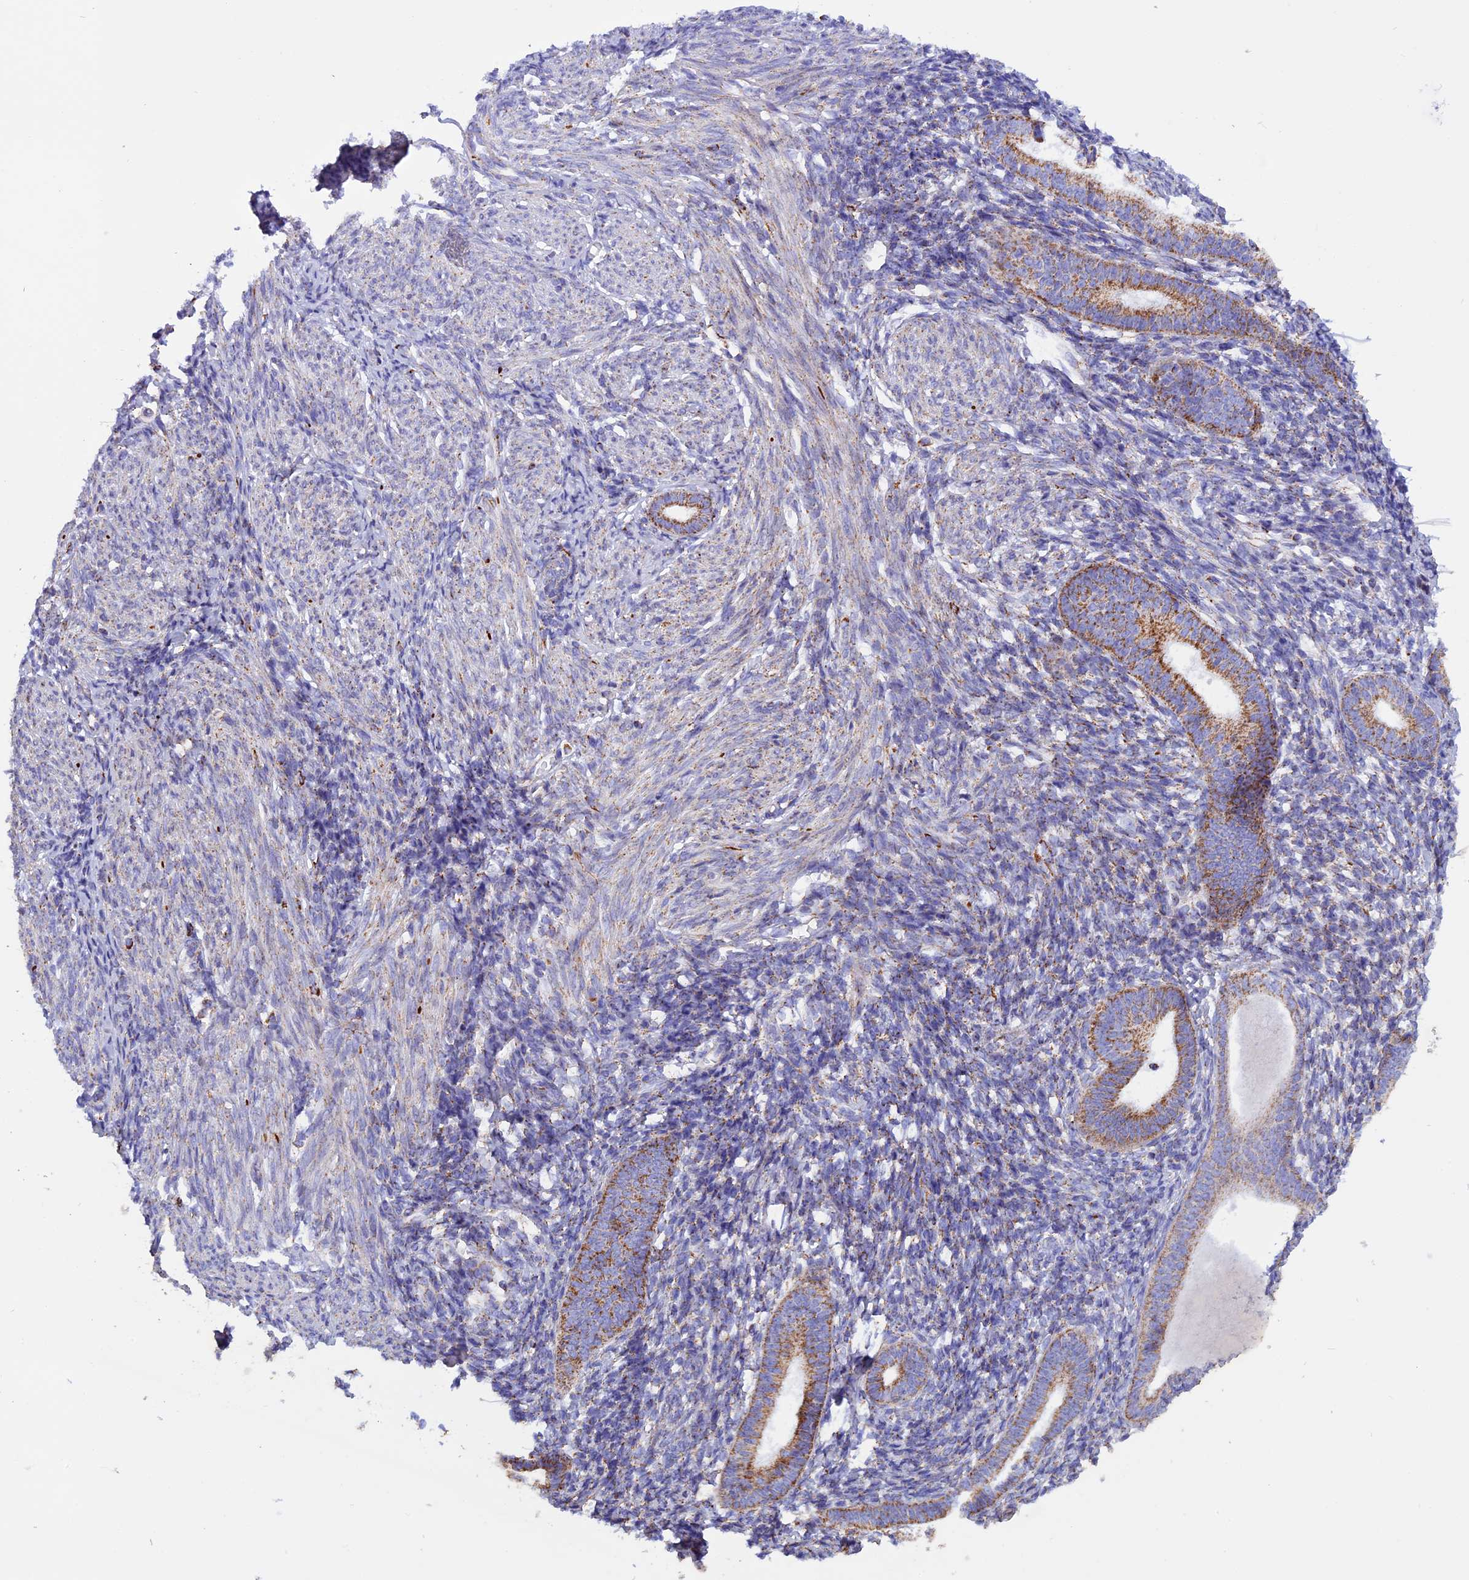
{"staining": {"intensity": "moderate", "quantity": "<25%", "location": "cytoplasmic/membranous"}, "tissue": "endometrium", "cell_type": "Cells in endometrial stroma", "image_type": "normal", "snomed": [{"axis": "morphology", "description": "Normal tissue, NOS"}, {"axis": "morphology", "description": "Adenocarcinoma, NOS"}, {"axis": "topography", "description": "Endometrium"}], "caption": "Human endometrium stained with a brown dye reveals moderate cytoplasmic/membranous positive staining in about <25% of cells in endometrial stroma.", "gene": "GCDH", "patient": {"sex": "female", "age": 57}}